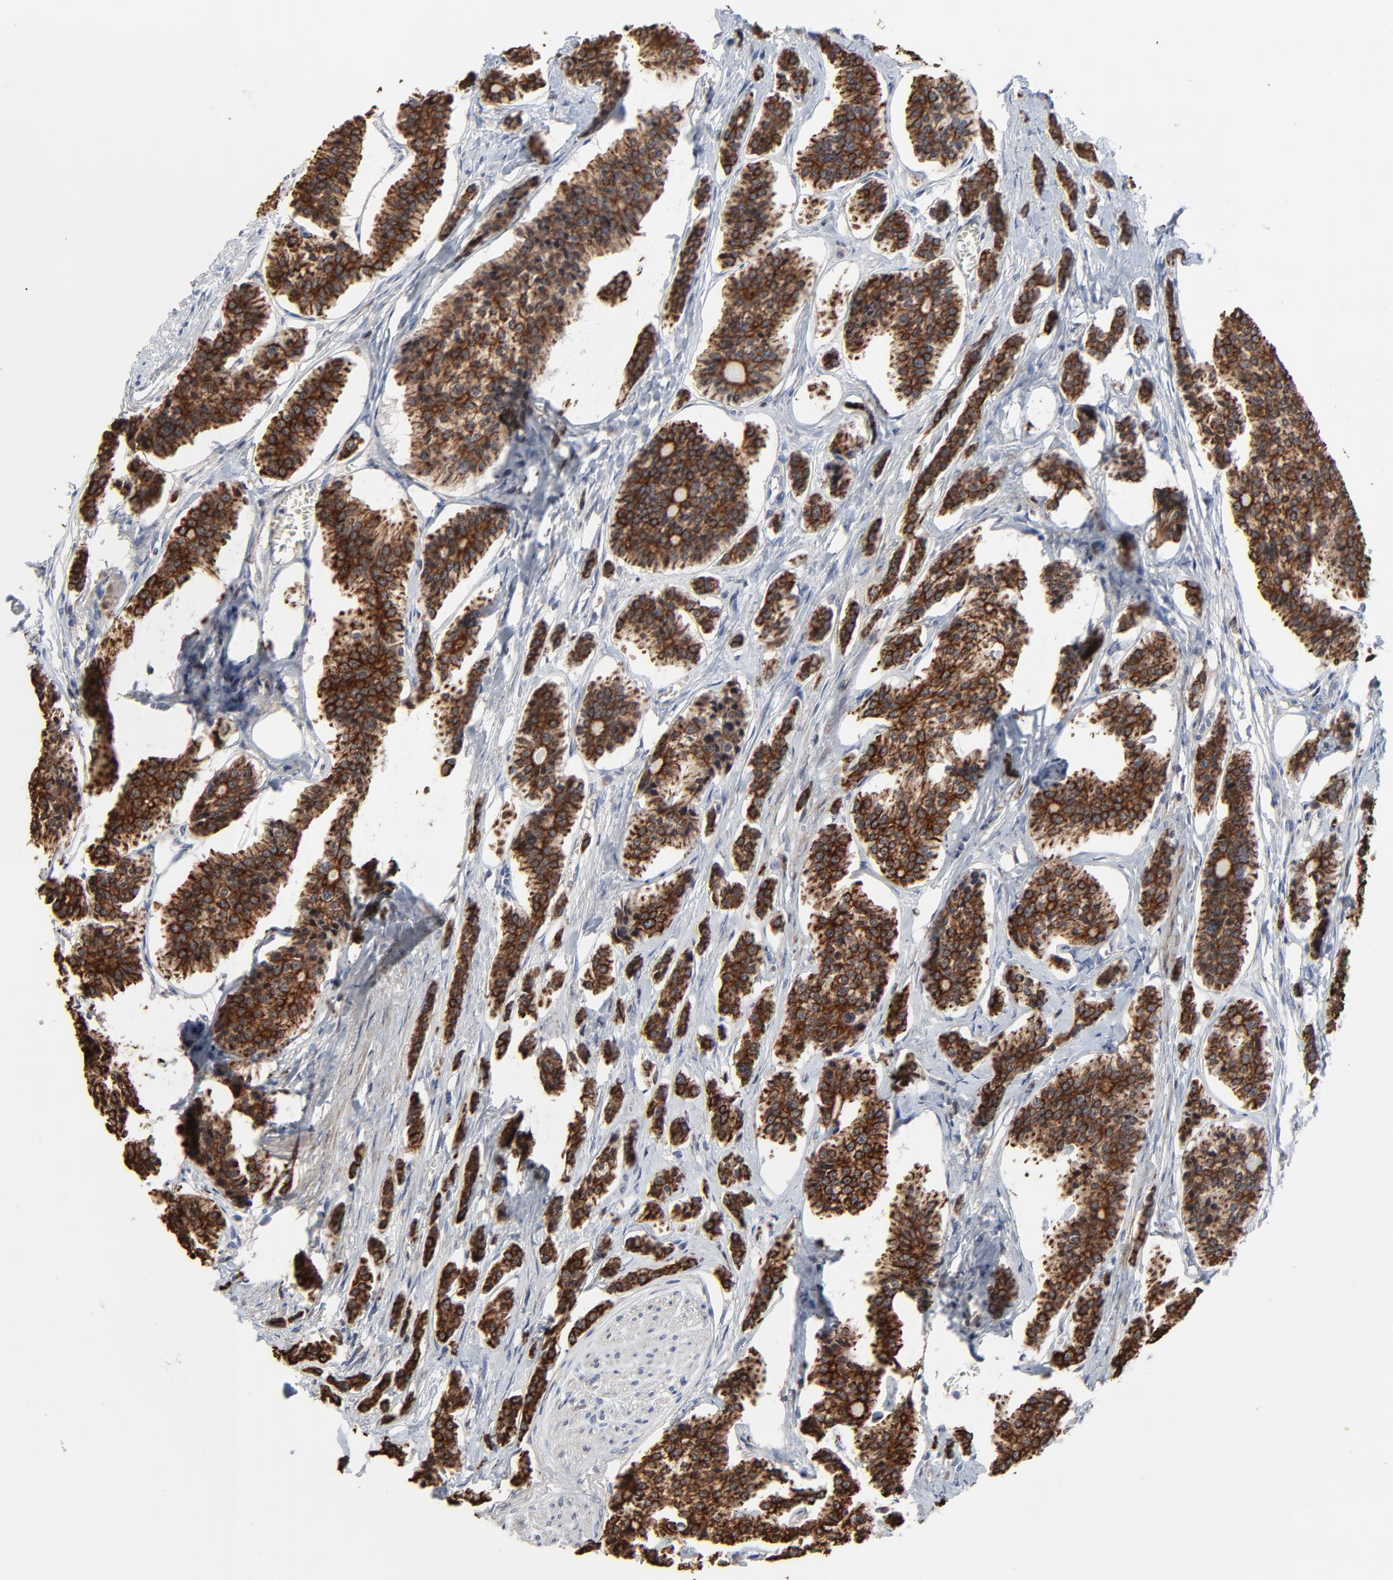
{"staining": {"intensity": "strong", "quantity": ">75%", "location": "cytoplasmic/membranous"}, "tissue": "carcinoid", "cell_type": "Tumor cells", "image_type": "cancer", "snomed": [{"axis": "morphology", "description": "Carcinoid, malignant, NOS"}, {"axis": "topography", "description": "Small intestine"}], "caption": "Protein positivity by immunohistochemistry demonstrates strong cytoplasmic/membranous positivity in approximately >75% of tumor cells in carcinoid.", "gene": "LNX1", "patient": {"sex": "male", "age": 63}}